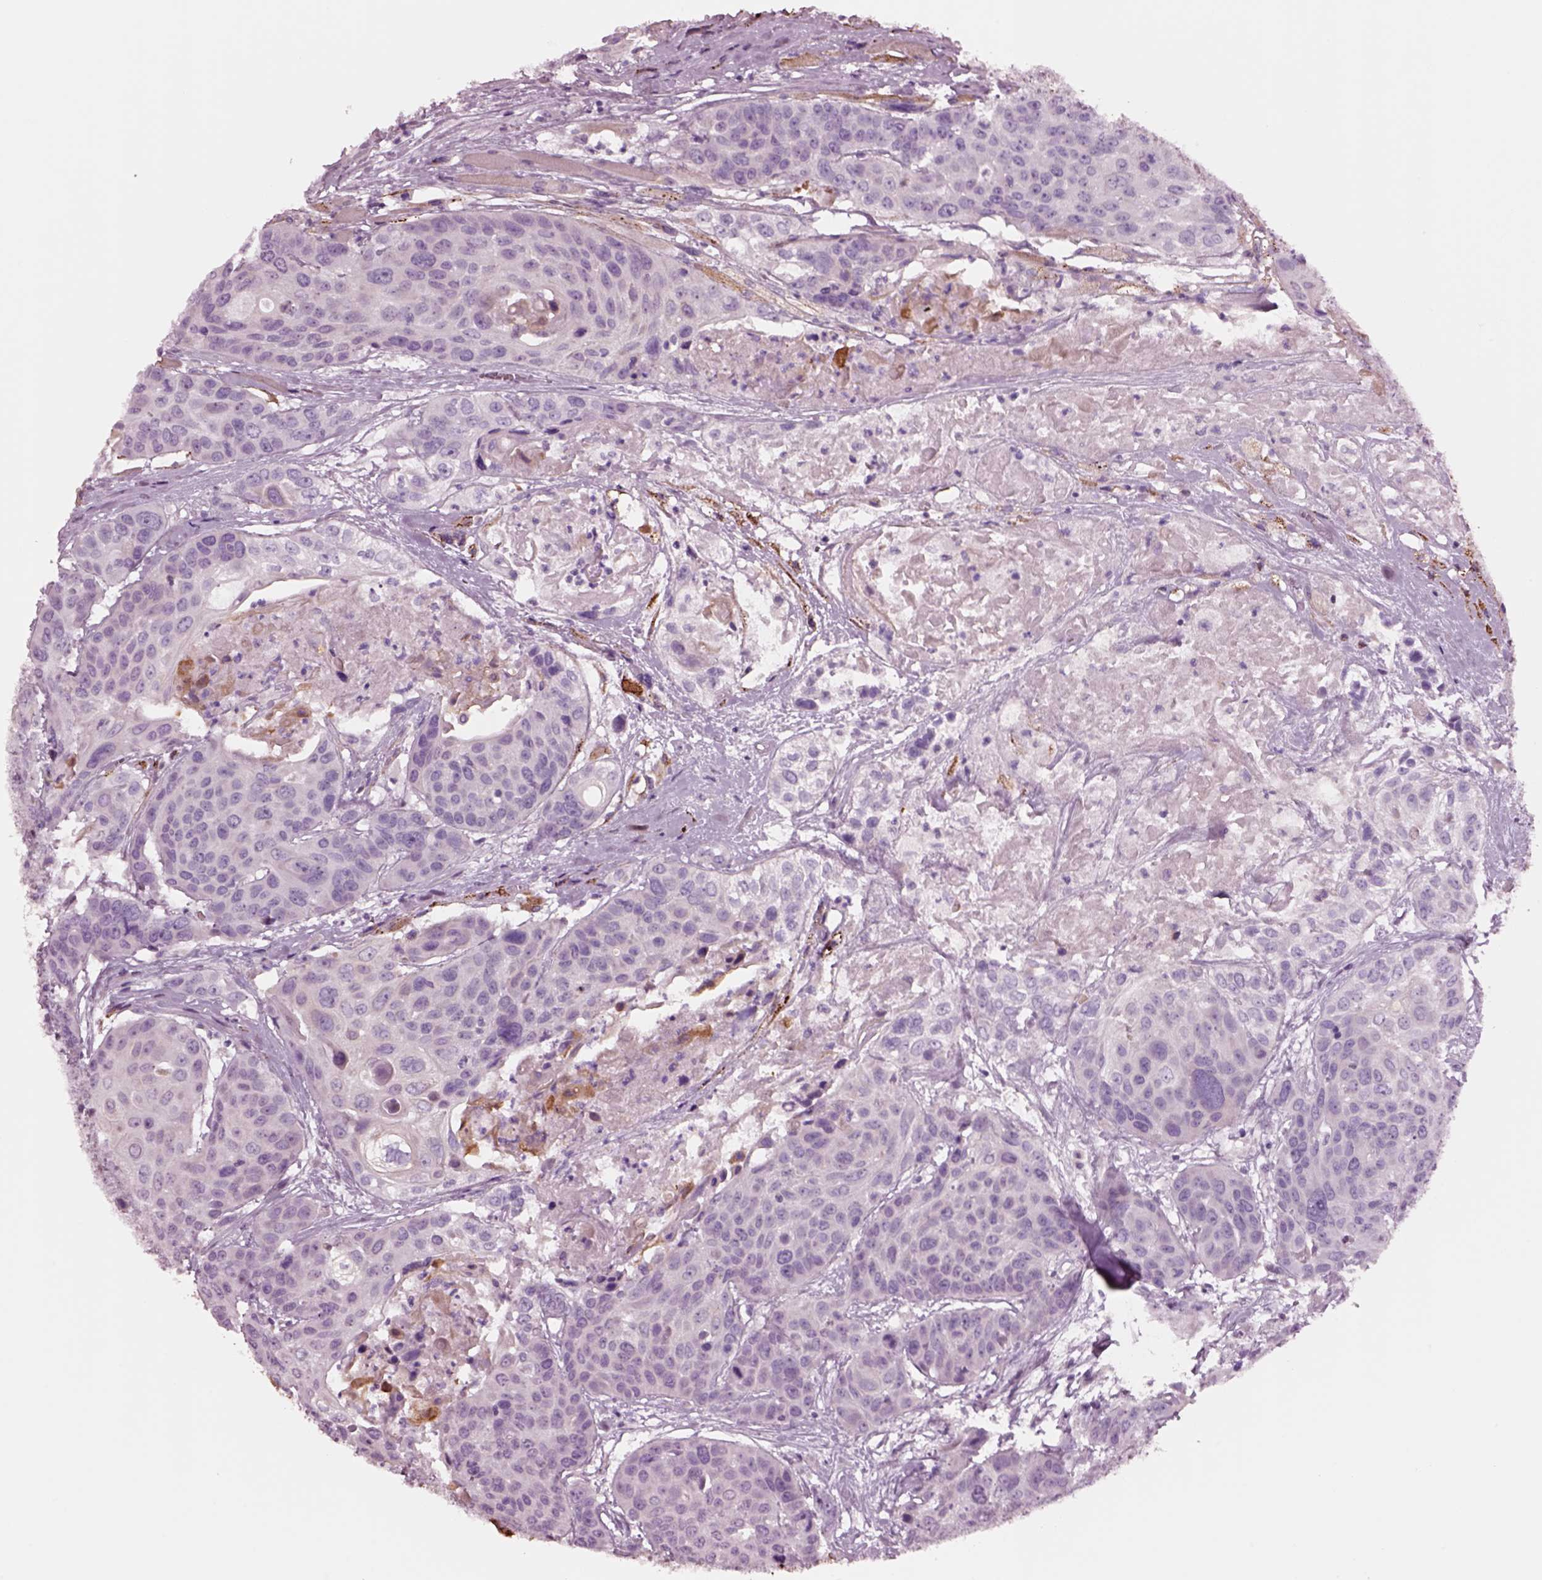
{"staining": {"intensity": "negative", "quantity": "none", "location": "none"}, "tissue": "head and neck cancer", "cell_type": "Tumor cells", "image_type": "cancer", "snomed": [{"axis": "morphology", "description": "Squamous cell carcinoma, NOS"}, {"axis": "topography", "description": "Oral tissue"}, {"axis": "topography", "description": "Head-Neck"}], "caption": "Immunohistochemistry of human head and neck cancer (squamous cell carcinoma) displays no staining in tumor cells.", "gene": "NMRK2", "patient": {"sex": "male", "age": 56}}